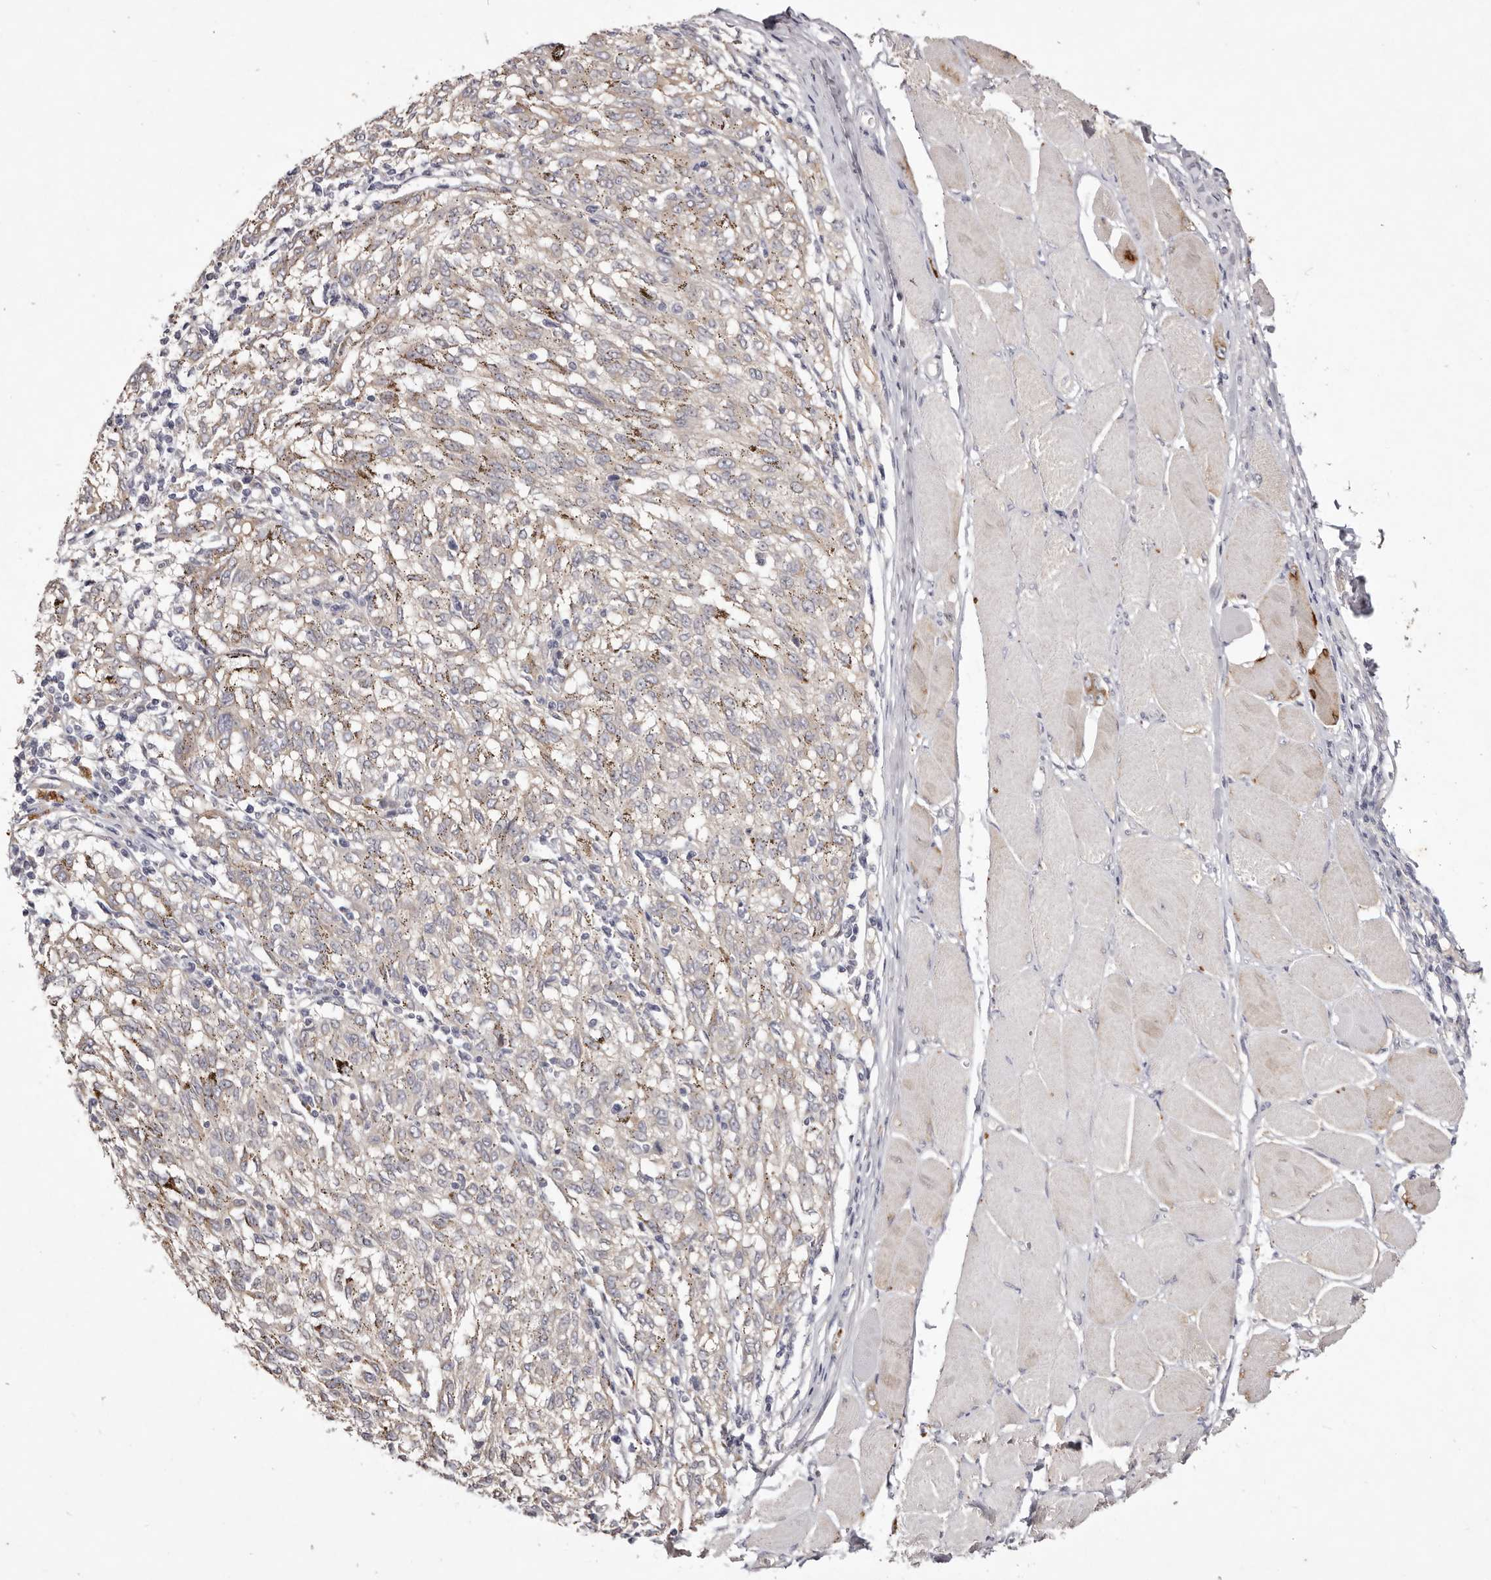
{"staining": {"intensity": "negative", "quantity": "none", "location": "none"}, "tissue": "melanoma", "cell_type": "Tumor cells", "image_type": "cancer", "snomed": [{"axis": "morphology", "description": "Malignant melanoma, NOS"}, {"axis": "topography", "description": "Skin"}], "caption": "Immunohistochemistry (IHC) of human malignant melanoma exhibits no positivity in tumor cells. (DAB (3,3'-diaminobenzidine) immunohistochemistry, high magnification).", "gene": "GARNL3", "patient": {"sex": "female", "age": 72}}